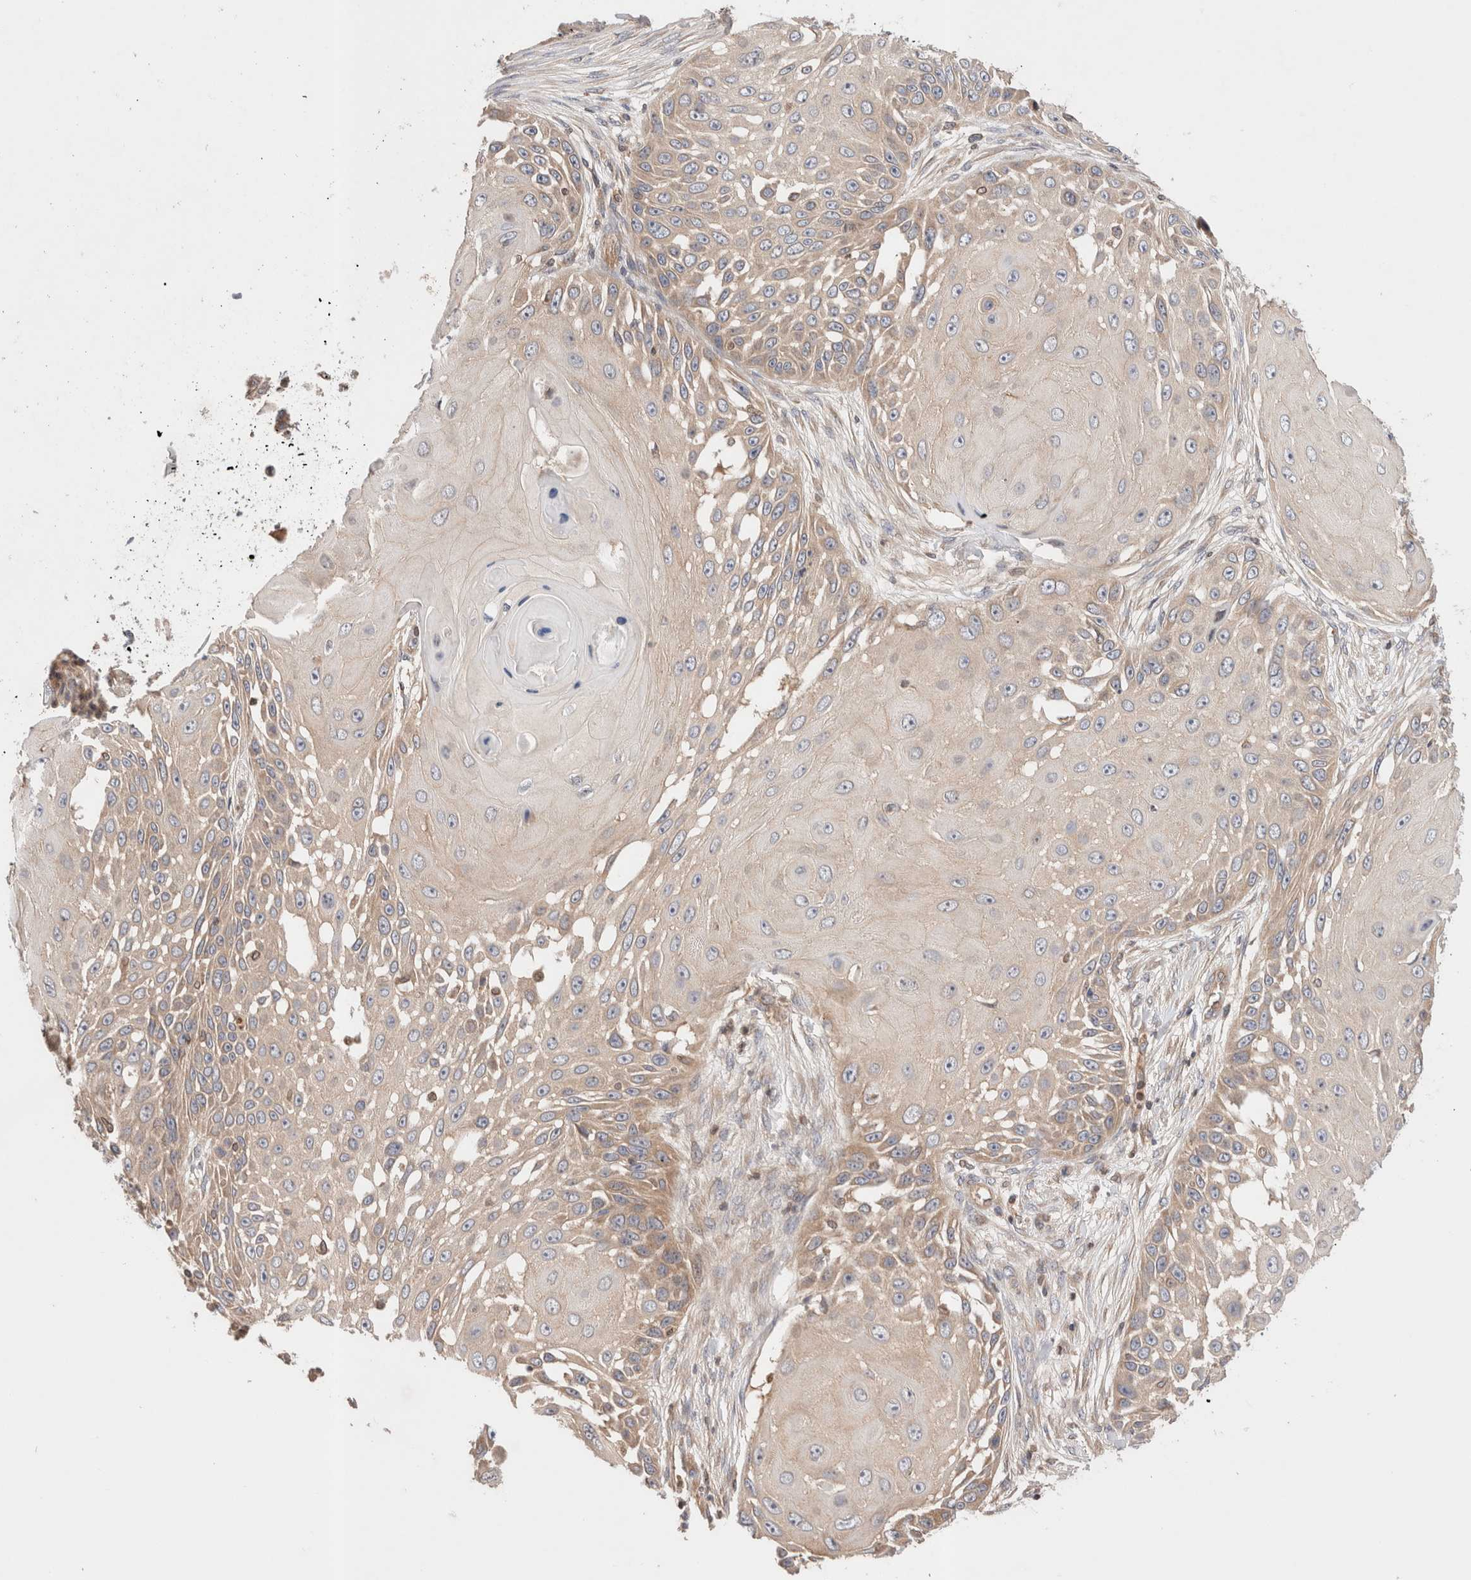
{"staining": {"intensity": "weak", "quantity": "<25%", "location": "cytoplasmic/membranous"}, "tissue": "skin cancer", "cell_type": "Tumor cells", "image_type": "cancer", "snomed": [{"axis": "morphology", "description": "Squamous cell carcinoma, NOS"}, {"axis": "topography", "description": "Skin"}], "caption": "Protein analysis of skin squamous cell carcinoma demonstrates no significant expression in tumor cells.", "gene": "SIKE1", "patient": {"sex": "female", "age": 44}}